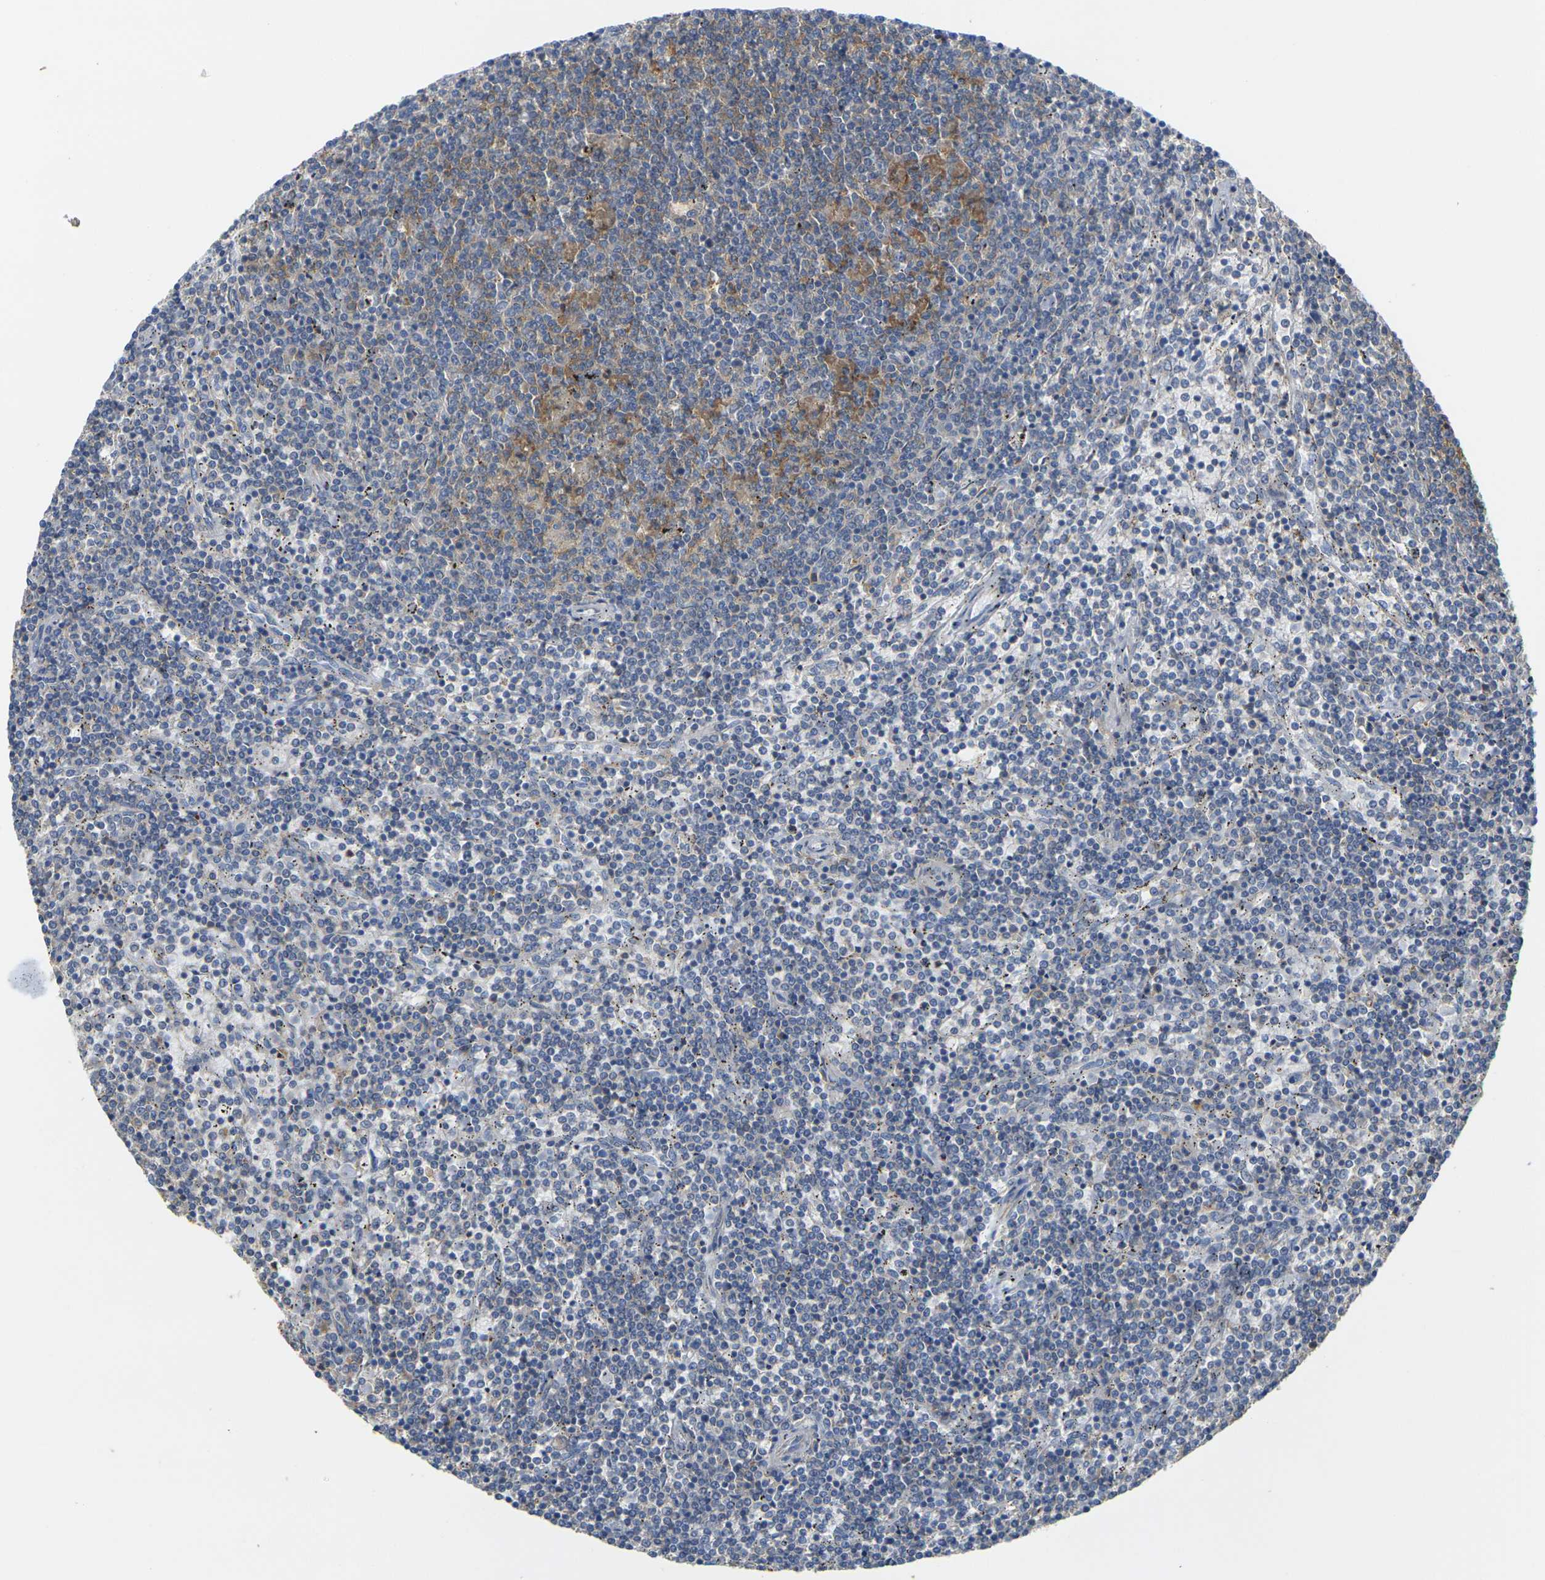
{"staining": {"intensity": "moderate", "quantity": "25%-75%", "location": "cytoplasmic/membranous"}, "tissue": "lymphoma", "cell_type": "Tumor cells", "image_type": "cancer", "snomed": [{"axis": "morphology", "description": "Malignant lymphoma, non-Hodgkin's type, Low grade"}, {"axis": "topography", "description": "Spleen"}], "caption": "High-power microscopy captured an immunohistochemistry image of low-grade malignant lymphoma, non-Hodgkin's type, revealing moderate cytoplasmic/membranous staining in about 25%-75% of tumor cells. Nuclei are stained in blue.", "gene": "OTOF", "patient": {"sex": "female", "age": 50}}